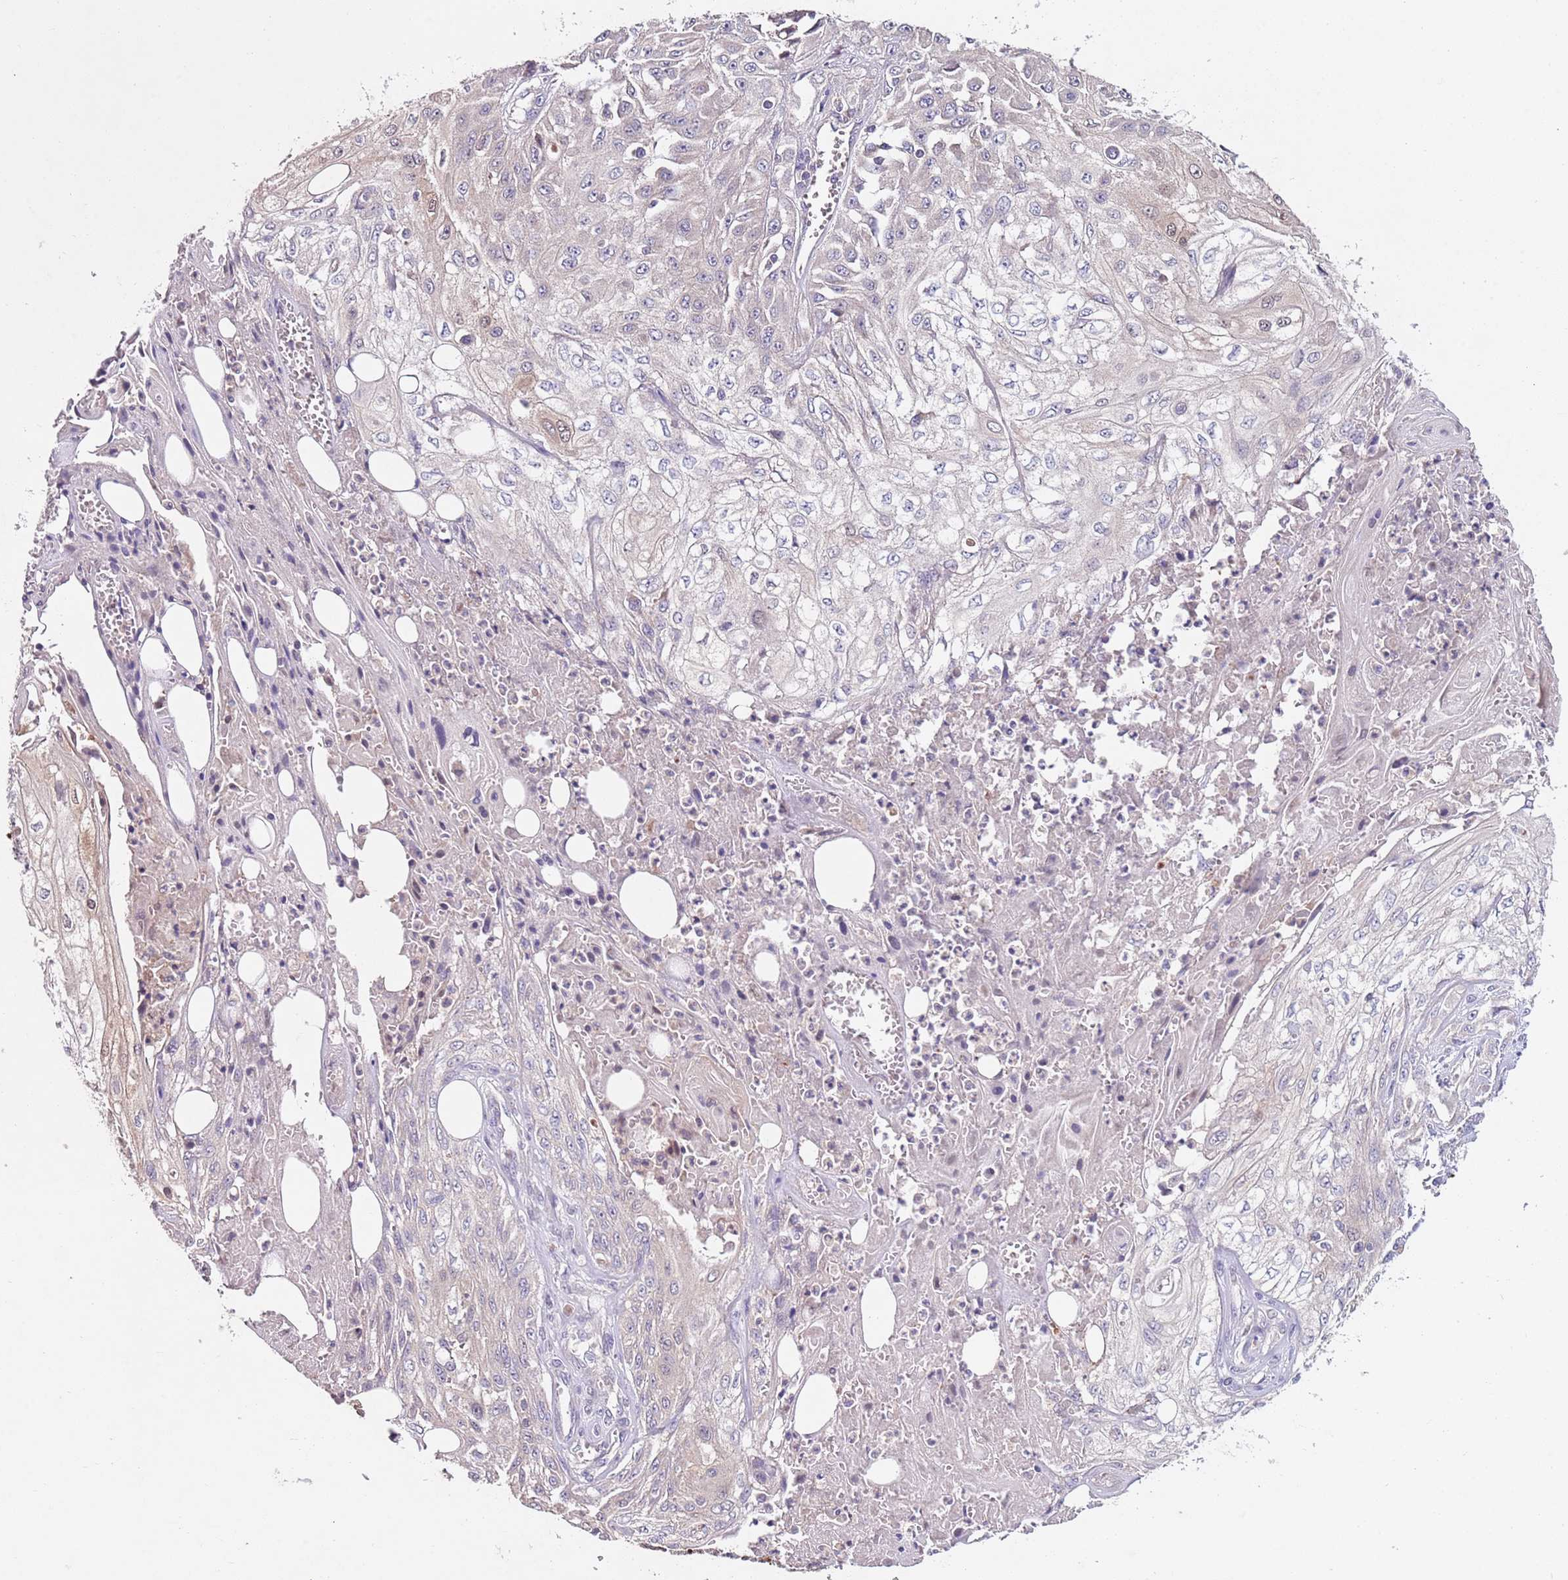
{"staining": {"intensity": "negative", "quantity": "none", "location": "none"}, "tissue": "skin cancer", "cell_type": "Tumor cells", "image_type": "cancer", "snomed": [{"axis": "morphology", "description": "Squamous cell carcinoma, NOS"}, {"axis": "morphology", "description": "Squamous cell carcinoma, metastatic, NOS"}, {"axis": "topography", "description": "Skin"}, {"axis": "topography", "description": "Lymph node"}], "caption": "A micrograph of skin cancer stained for a protein demonstrates no brown staining in tumor cells.", "gene": "NRDE2", "patient": {"sex": "male", "age": 75}}